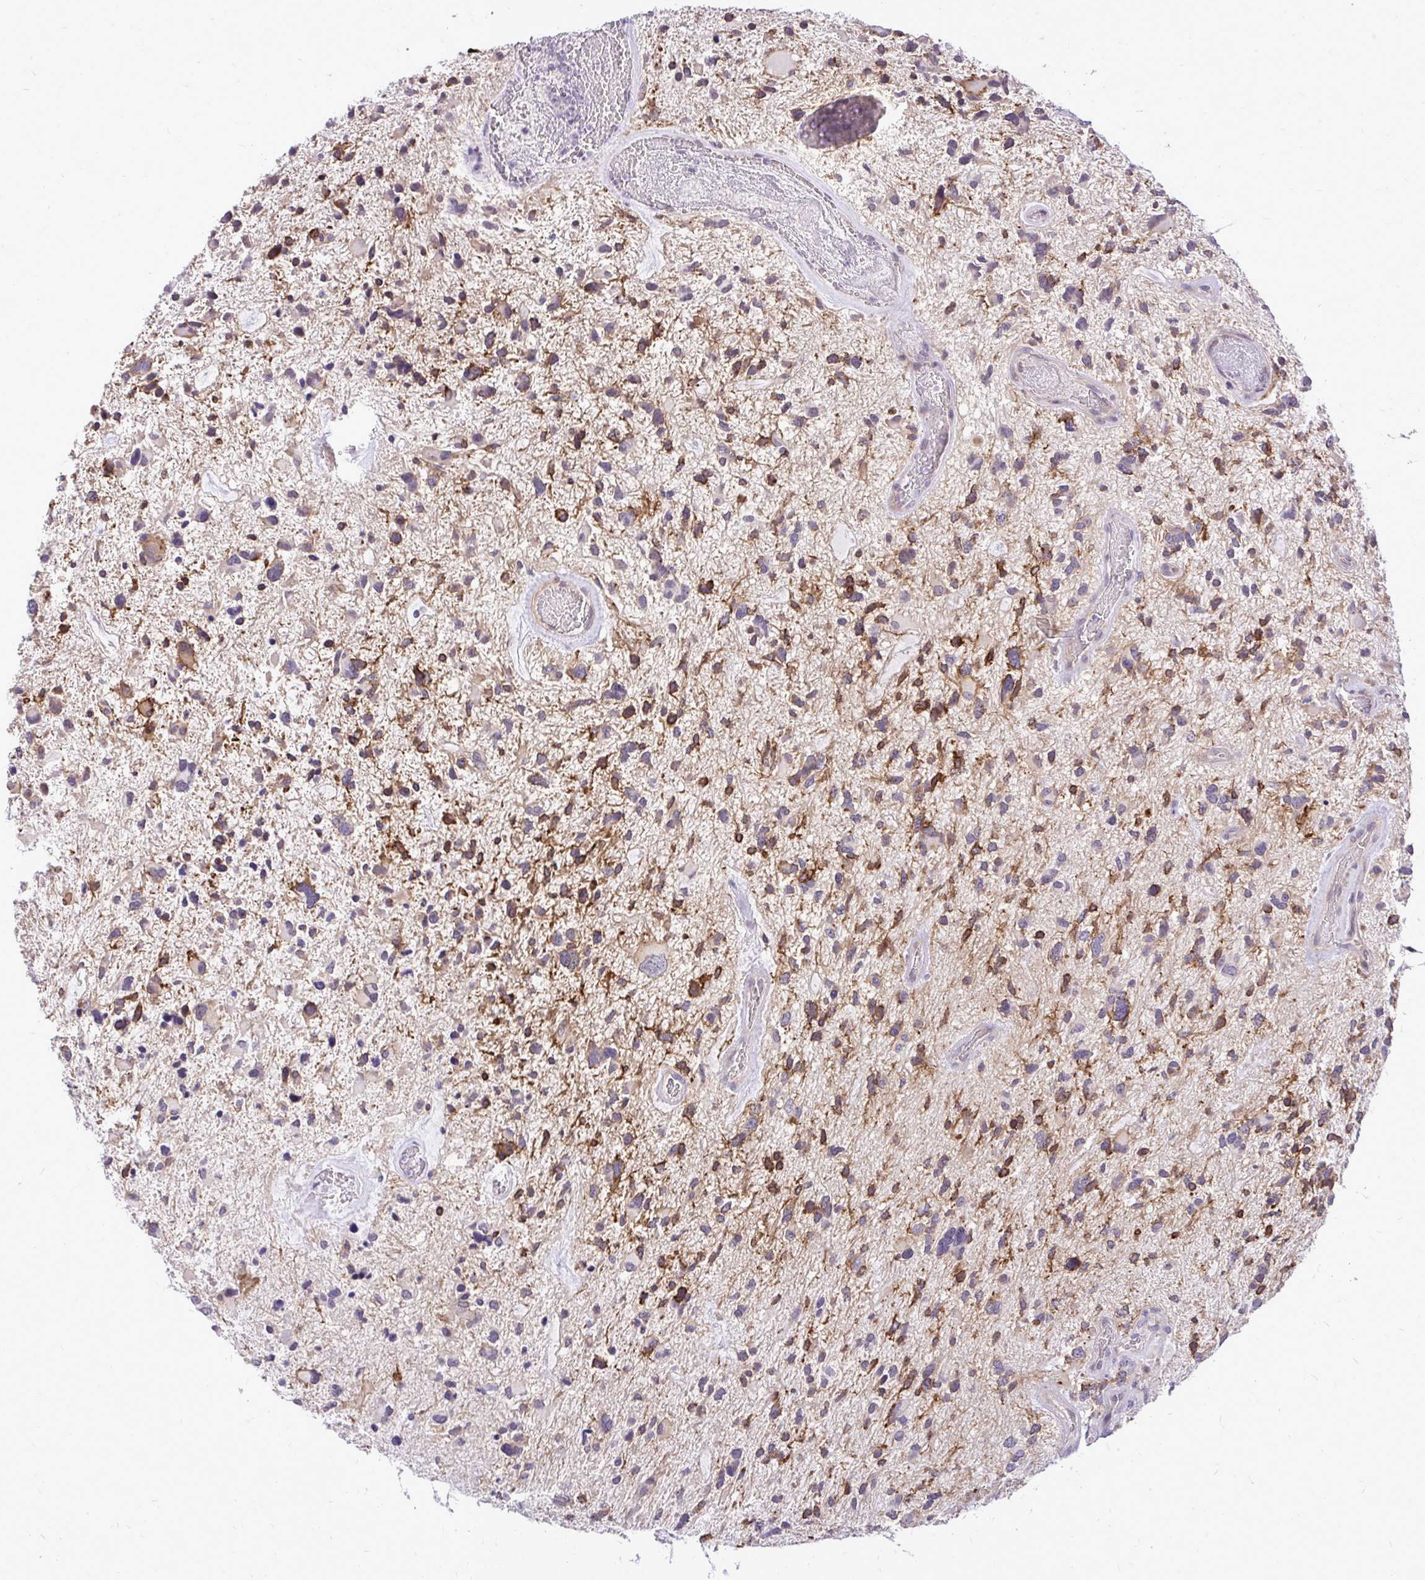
{"staining": {"intensity": "strong", "quantity": ">75%", "location": "cytoplasmic/membranous"}, "tissue": "glioma", "cell_type": "Tumor cells", "image_type": "cancer", "snomed": [{"axis": "morphology", "description": "Glioma, malignant, High grade"}, {"axis": "topography", "description": "Brain"}], "caption": "Tumor cells reveal strong cytoplasmic/membranous staining in about >75% of cells in glioma.", "gene": "SPTBN2", "patient": {"sex": "female", "age": 11}}